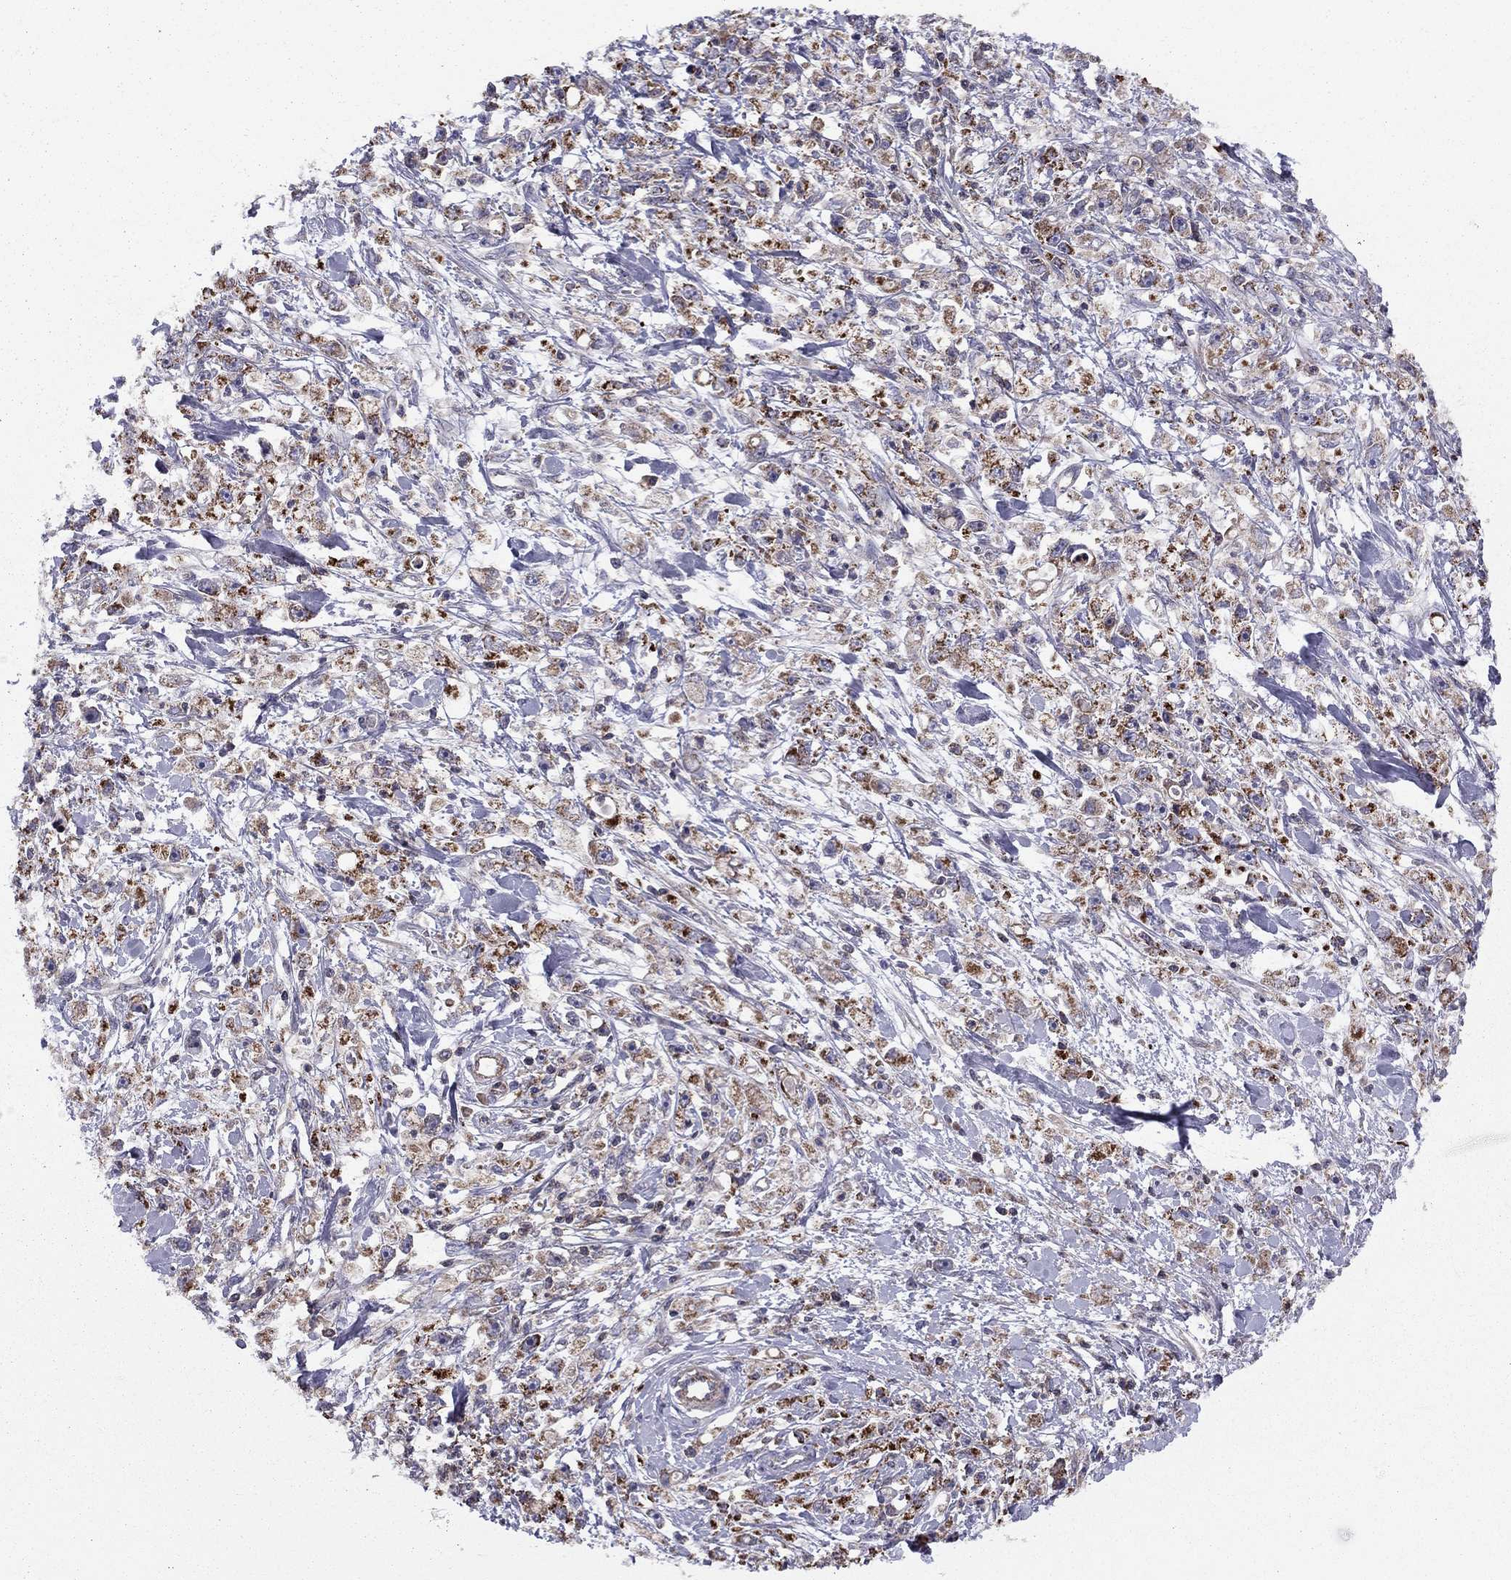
{"staining": {"intensity": "strong", "quantity": "<25%", "location": "cytoplasmic/membranous"}, "tissue": "stomach cancer", "cell_type": "Tumor cells", "image_type": "cancer", "snomed": [{"axis": "morphology", "description": "Adenocarcinoma, NOS"}, {"axis": "topography", "description": "Stomach"}], "caption": "An image of human stomach adenocarcinoma stained for a protein exhibits strong cytoplasmic/membranous brown staining in tumor cells.", "gene": "ALG6", "patient": {"sex": "female", "age": 59}}